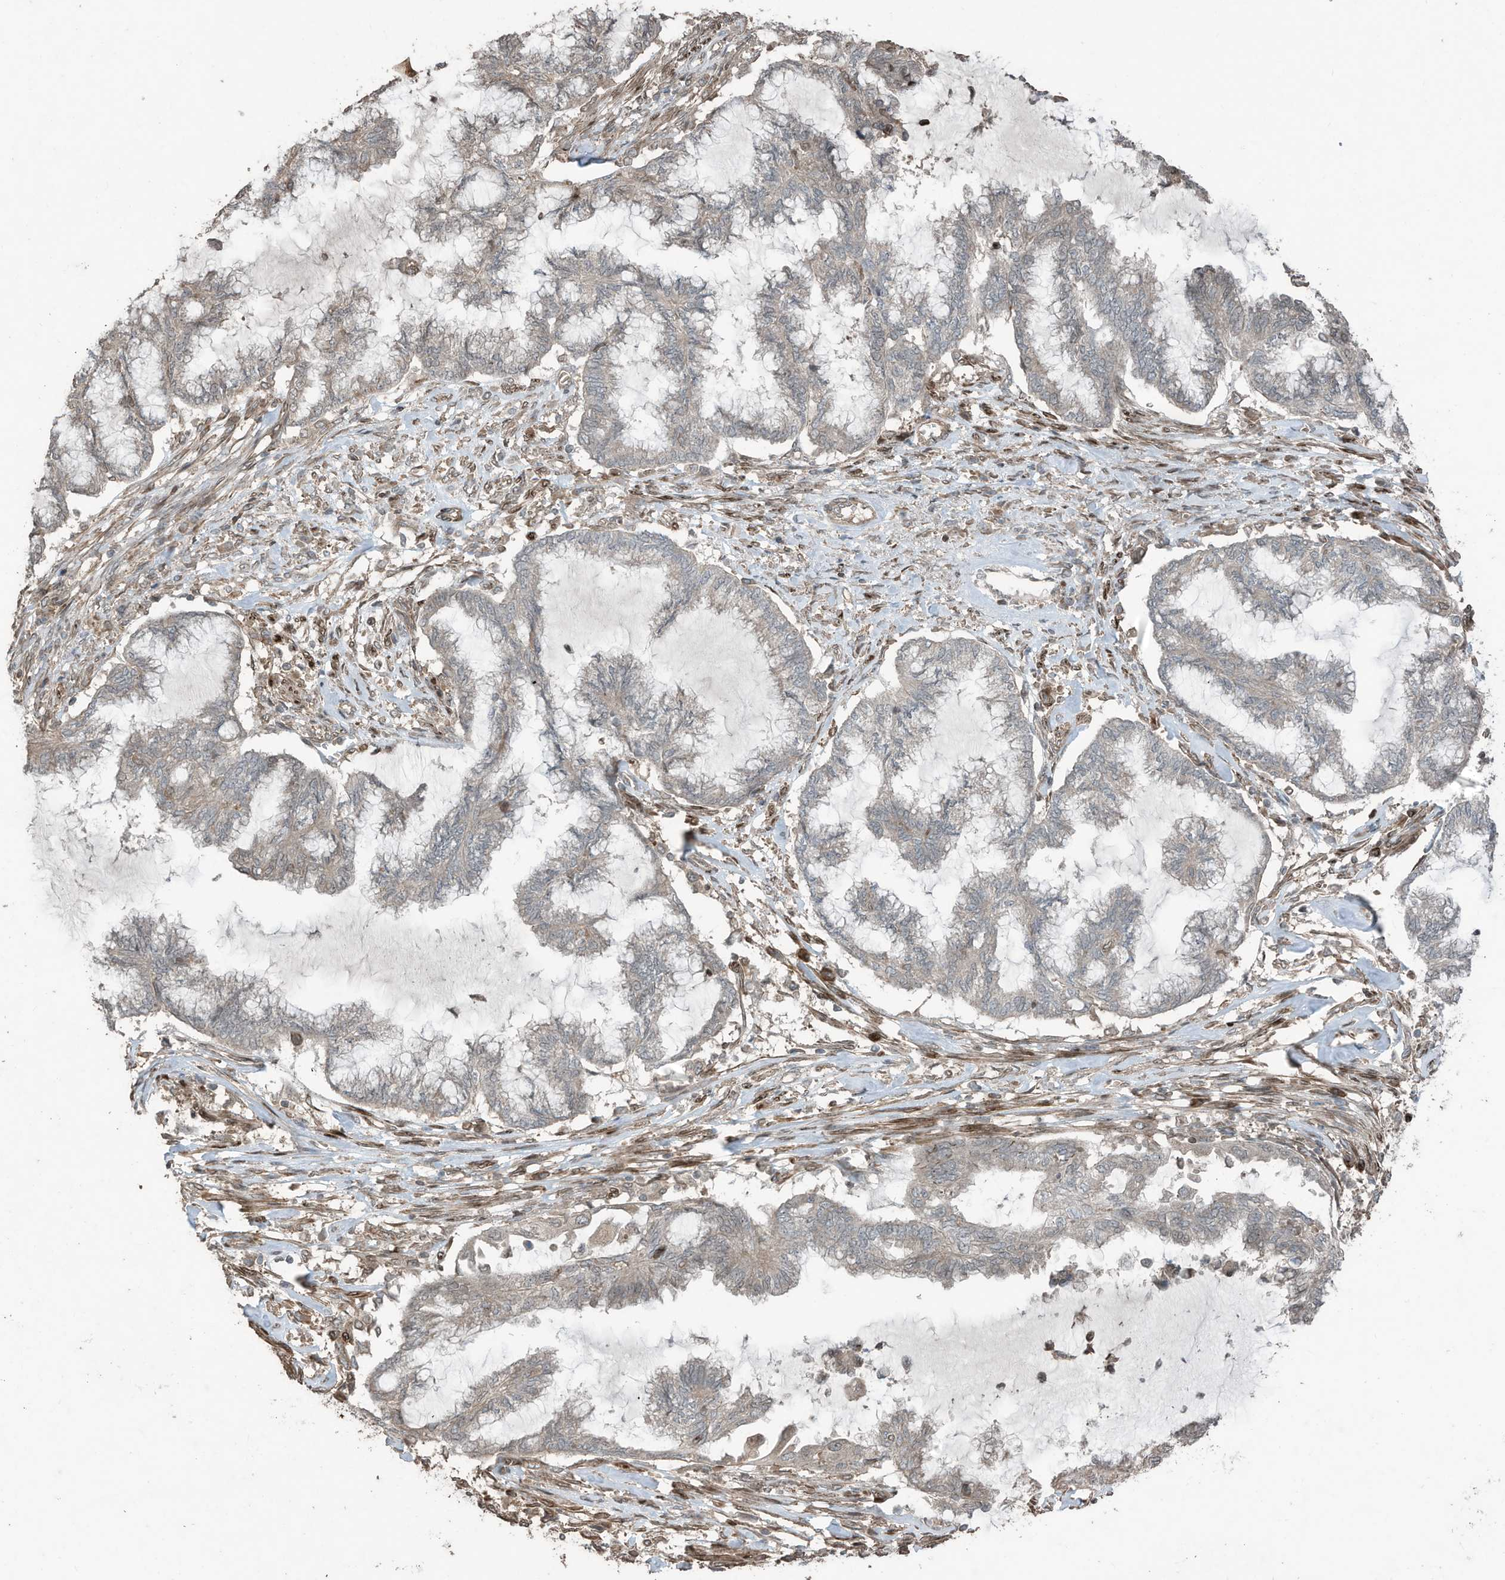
{"staining": {"intensity": "weak", "quantity": ">75%", "location": "cytoplasmic/membranous"}, "tissue": "endometrial cancer", "cell_type": "Tumor cells", "image_type": "cancer", "snomed": [{"axis": "morphology", "description": "Adenocarcinoma, NOS"}, {"axis": "topography", "description": "Endometrium"}], "caption": "About >75% of tumor cells in human endometrial cancer (adenocarcinoma) demonstrate weak cytoplasmic/membranous protein staining as visualized by brown immunohistochemical staining.", "gene": "ZNF653", "patient": {"sex": "female", "age": 86}}